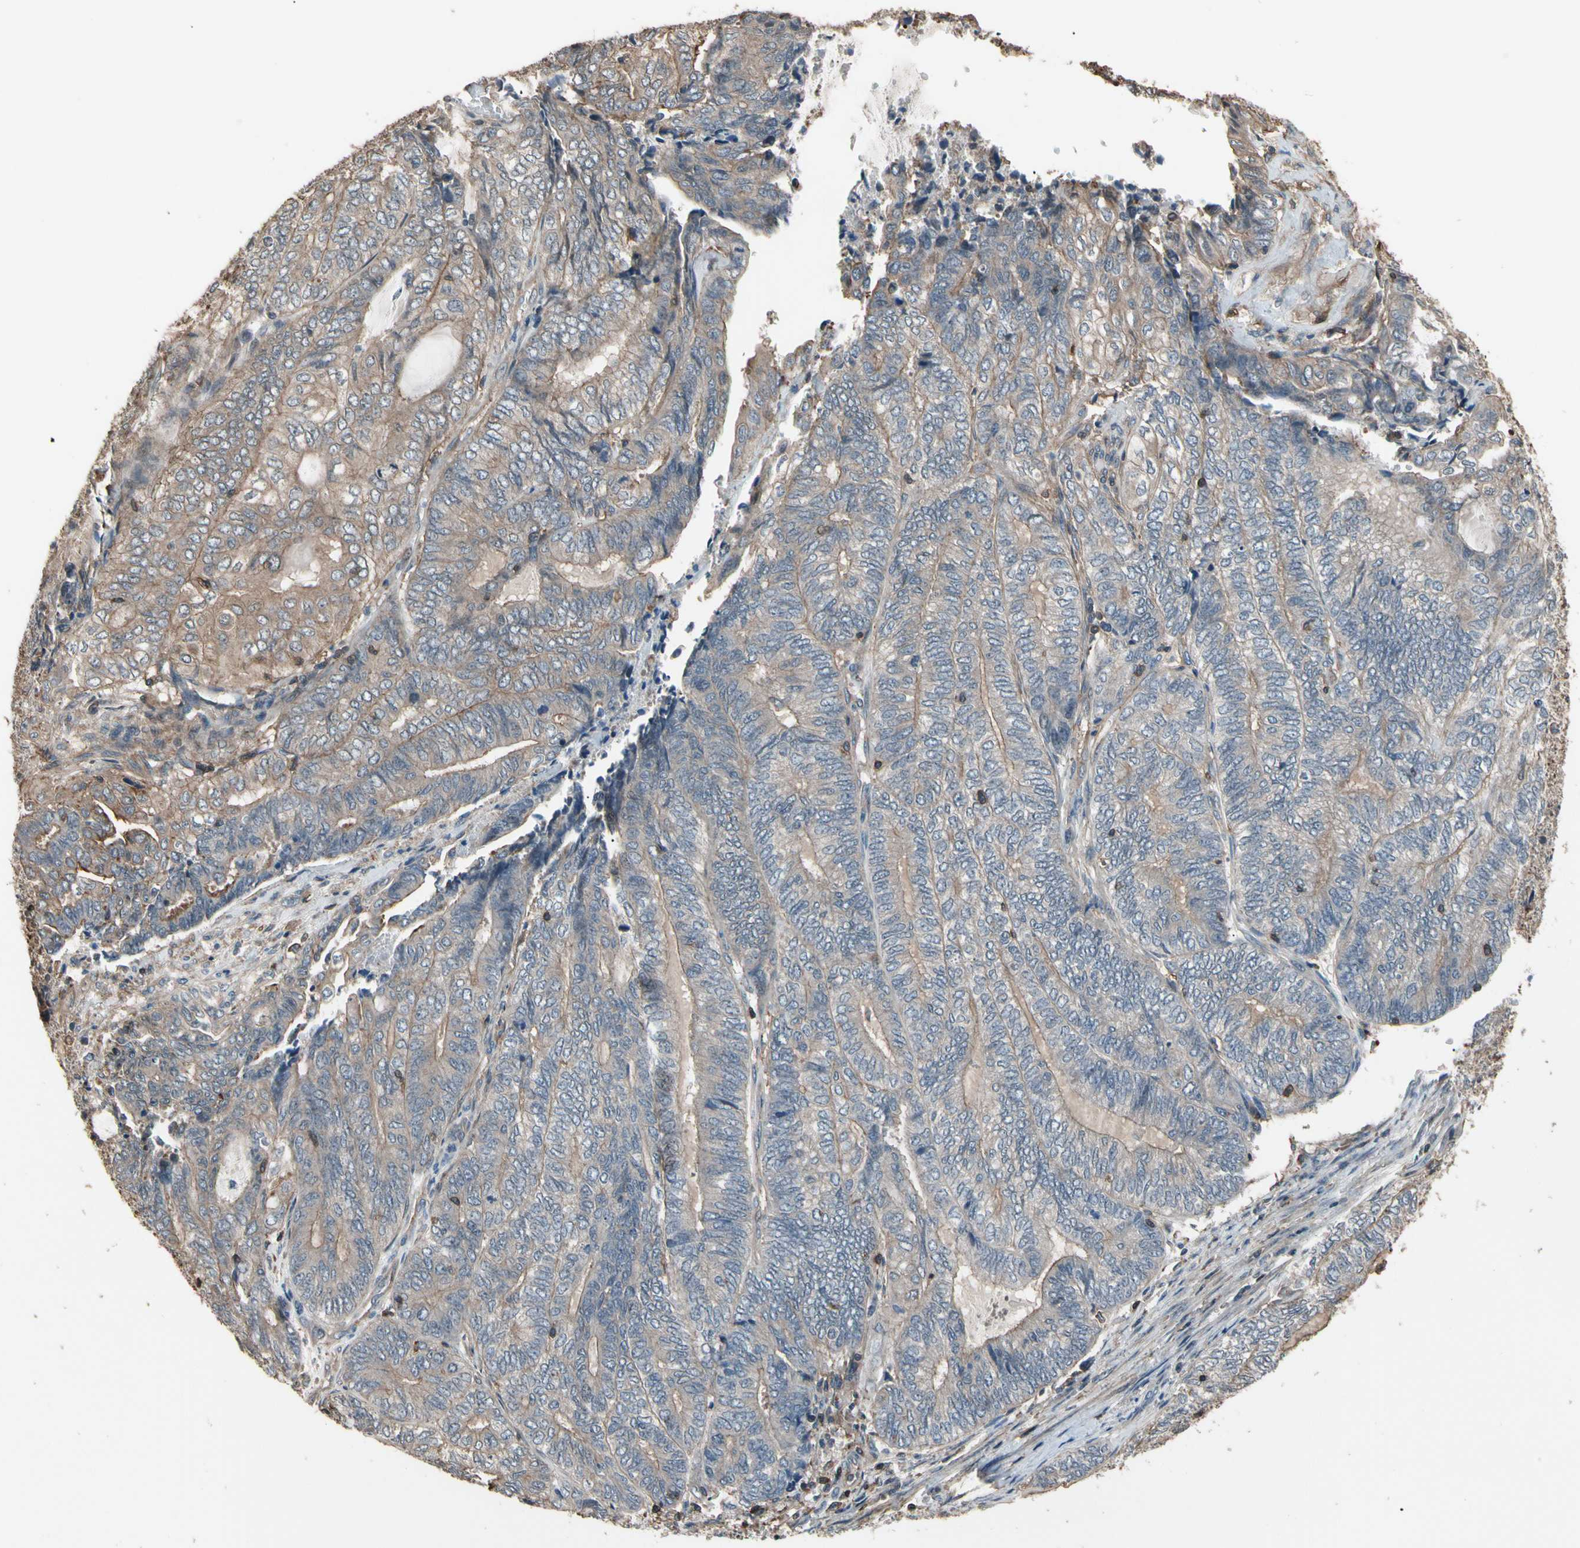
{"staining": {"intensity": "weak", "quantity": "25%-75%", "location": "cytoplasmic/membranous"}, "tissue": "endometrial cancer", "cell_type": "Tumor cells", "image_type": "cancer", "snomed": [{"axis": "morphology", "description": "Adenocarcinoma, NOS"}, {"axis": "topography", "description": "Uterus"}, {"axis": "topography", "description": "Endometrium"}], "caption": "Endometrial adenocarcinoma tissue displays weak cytoplasmic/membranous expression in about 25%-75% of tumor cells", "gene": "MAPK13", "patient": {"sex": "female", "age": 70}}